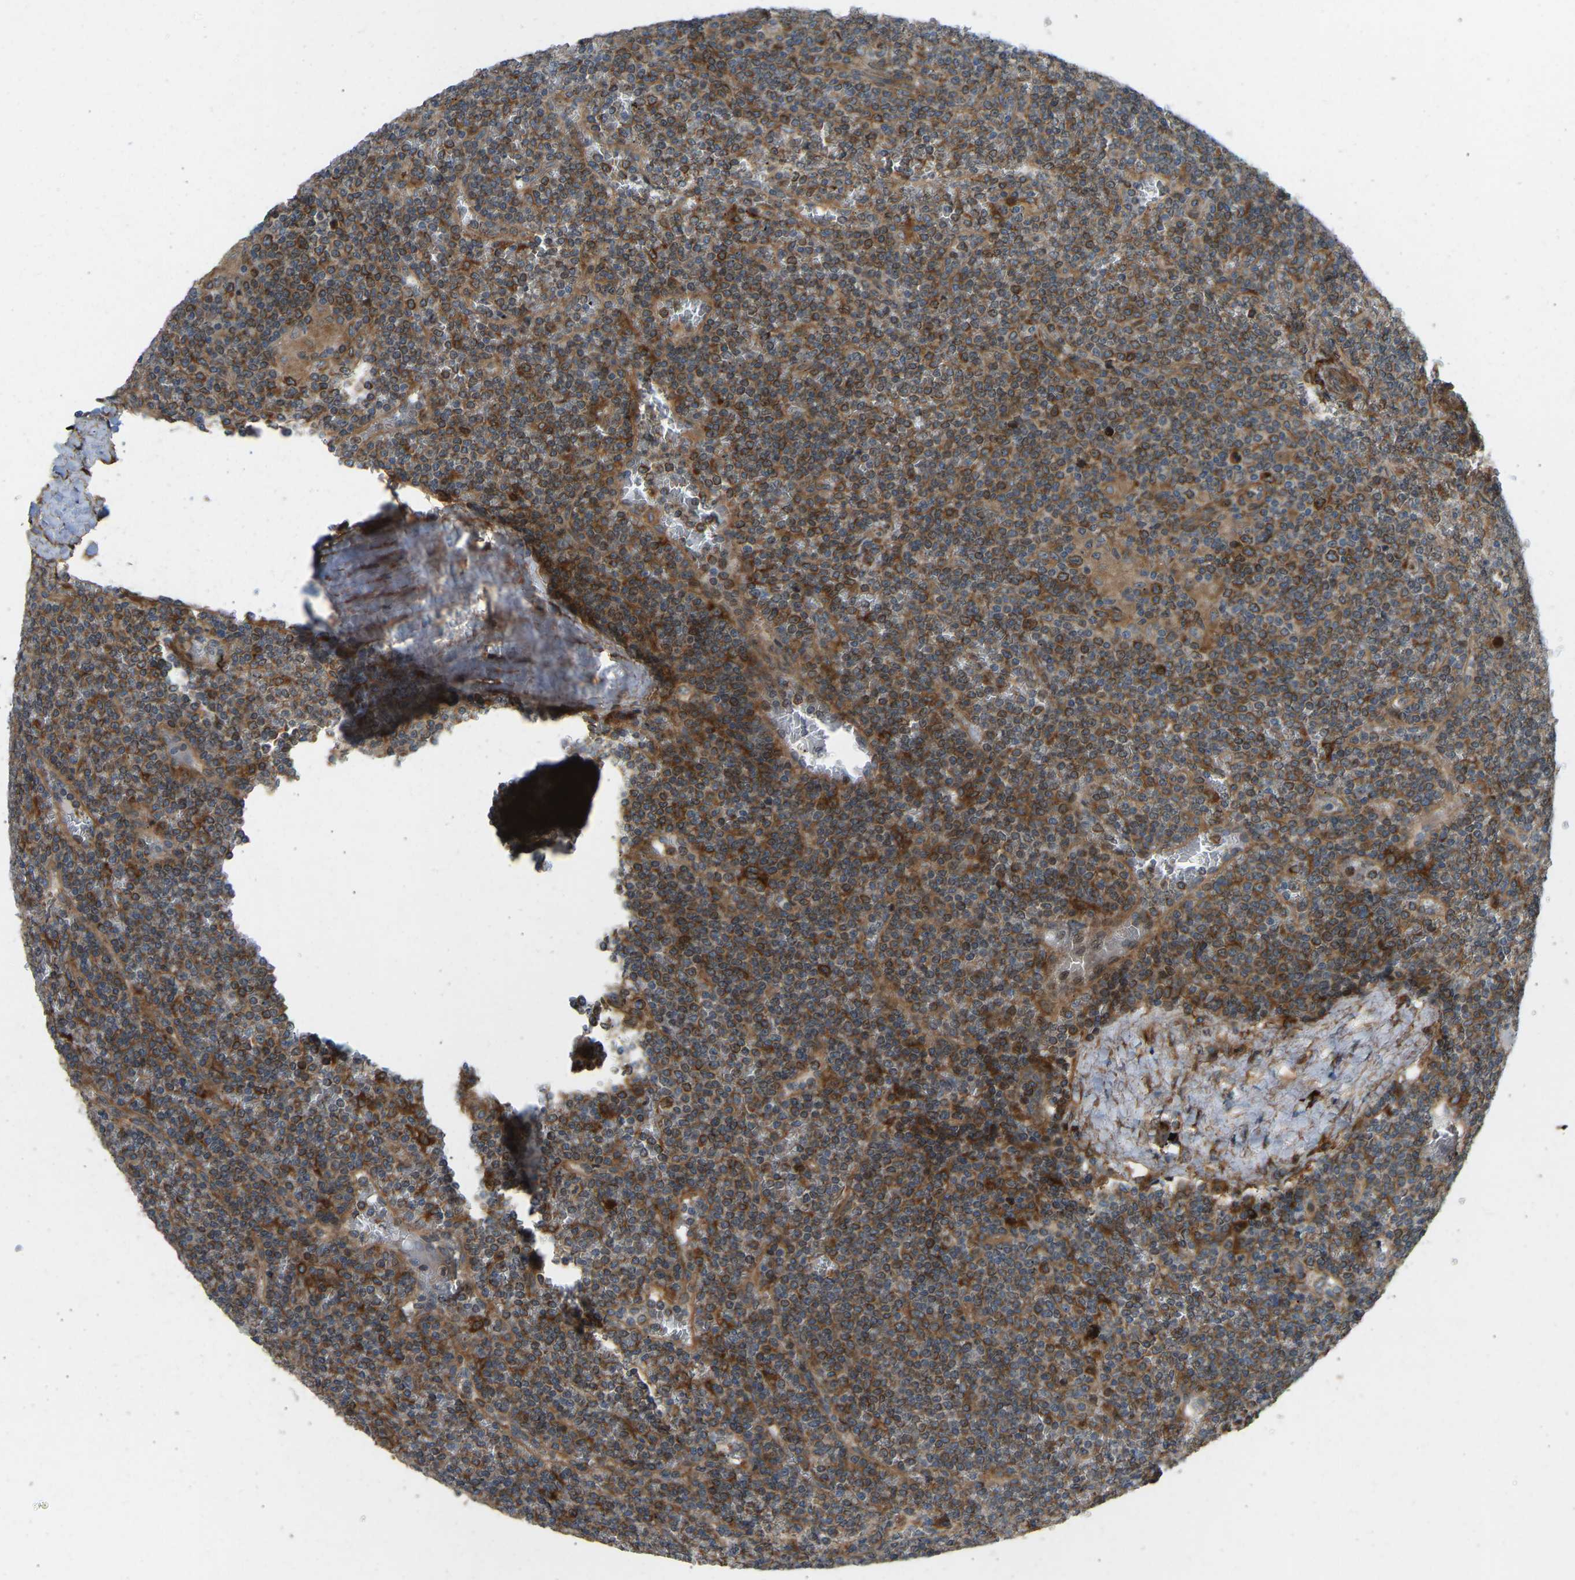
{"staining": {"intensity": "strong", "quantity": ">75%", "location": "cytoplasmic/membranous"}, "tissue": "lymphoma", "cell_type": "Tumor cells", "image_type": "cancer", "snomed": [{"axis": "morphology", "description": "Malignant lymphoma, non-Hodgkin's type, Low grade"}, {"axis": "topography", "description": "Spleen"}], "caption": "A high amount of strong cytoplasmic/membranous staining is appreciated in about >75% of tumor cells in lymphoma tissue.", "gene": "OS9", "patient": {"sex": "female", "age": 19}}